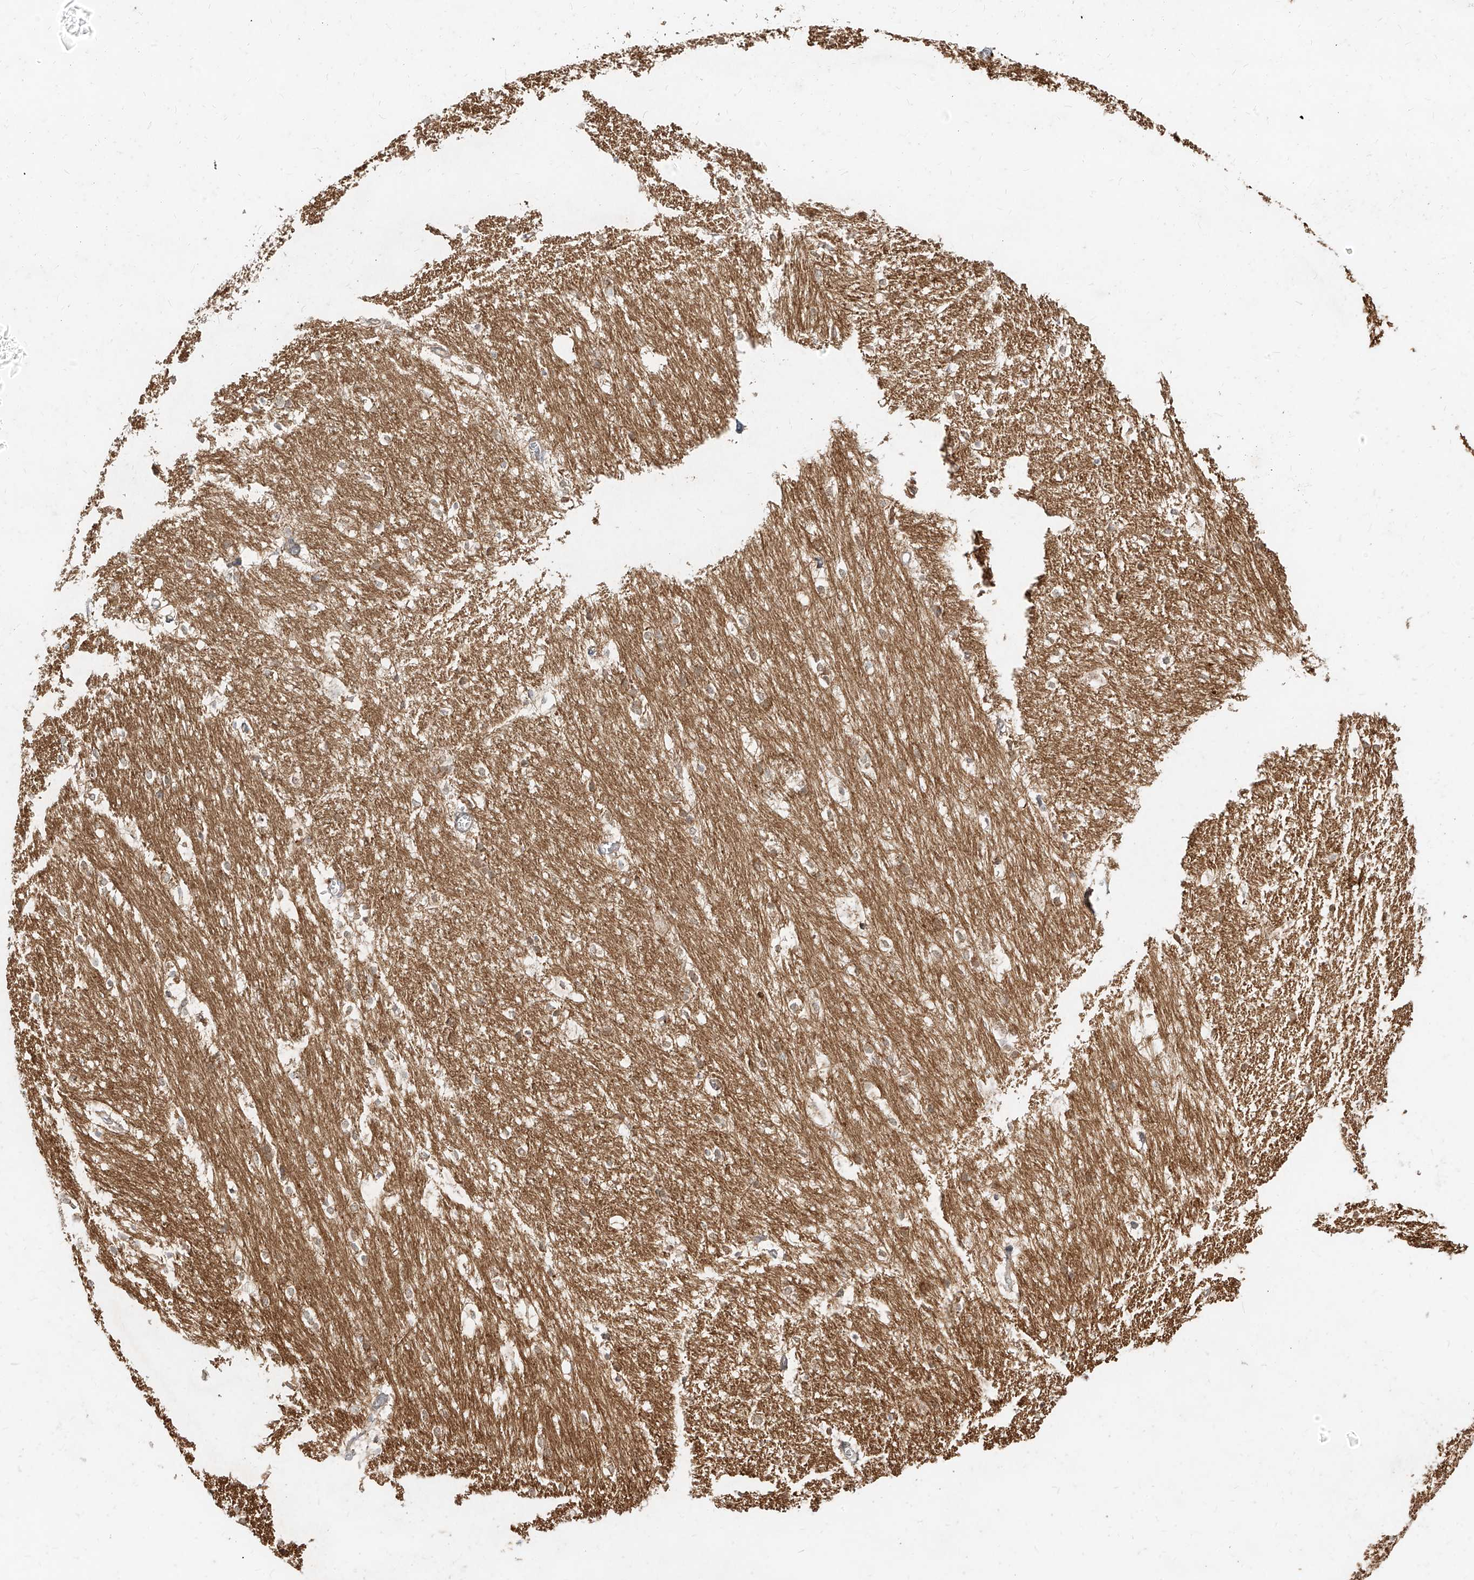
{"staining": {"intensity": "moderate", "quantity": "<25%", "location": "cytoplasmic/membranous"}, "tissue": "caudate", "cell_type": "Glial cells", "image_type": "normal", "snomed": [{"axis": "morphology", "description": "Normal tissue, NOS"}, {"axis": "topography", "description": "Lateral ventricle wall"}], "caption": "Immunohistochemistry histopathology image of unremarkable caudate stained for a protein (brown), which reveals low levels of moderate cytoplasmic/membranous staining in approximately <25% of glial cells.", "gene": "MTX2", "patient": {"sex": "female", "age": 19}}